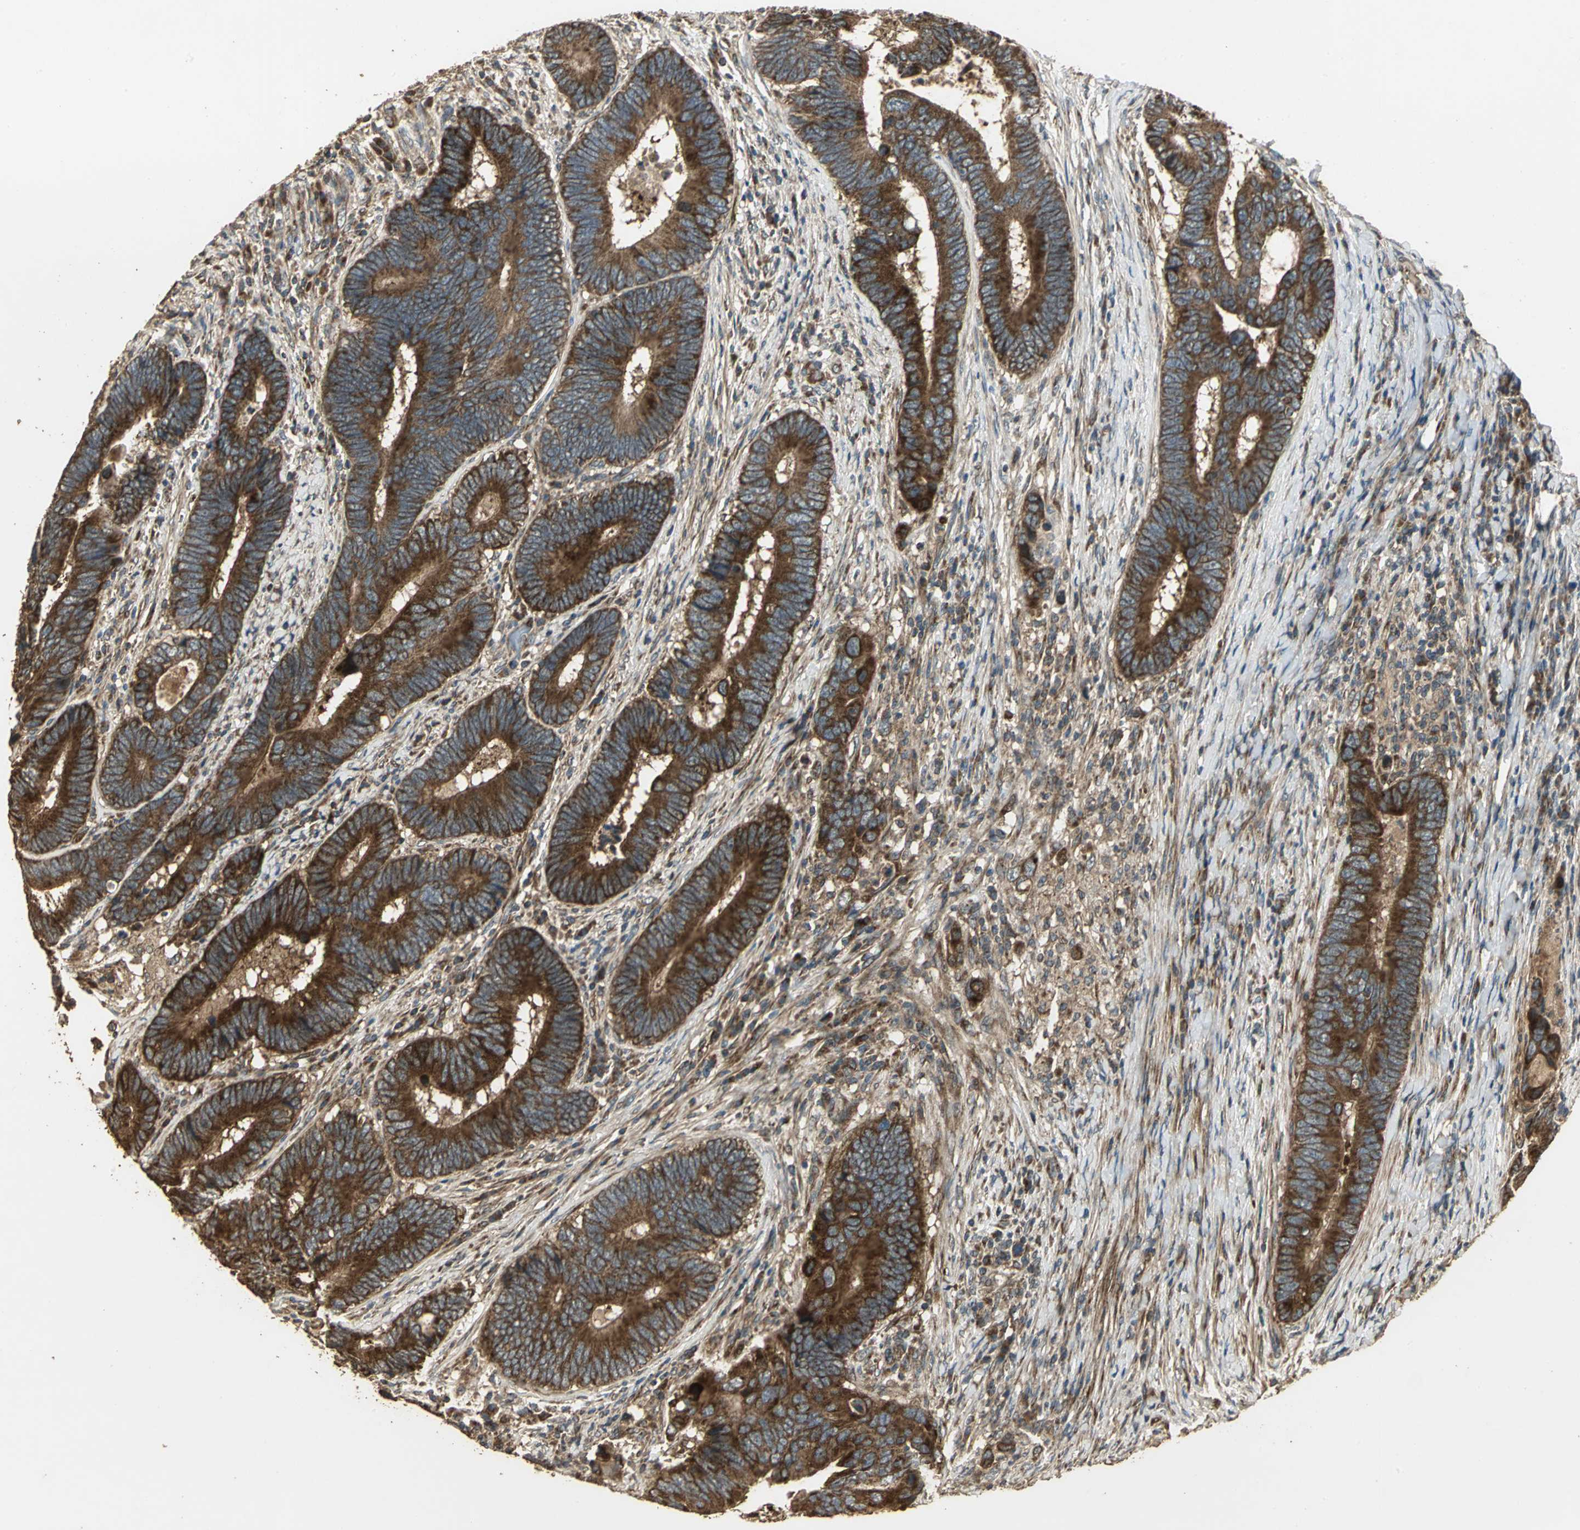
{"staining": {"intensity": "strong", "quantity": ">75%", "location": "cytoplasmic/membranous"}, "tissue": "colorectal cancer", "cell_type": "Tumor cells", "image_type": "cancer", "snomed": [{"axis": "morphology", "description": "Adenocarcinoma, NOS"}, {"axis": "topography", "description": "Colon"}], "caption": "A high-resolution photomicrograph shows immunohistochemistry staining of adenocarcinoma (colorectal), which shows strong cytoplasmic/membranous expression in about >75% of tumor cells.", "gene": "KANK1", "patient": {"sex": "female", "age": 78}}